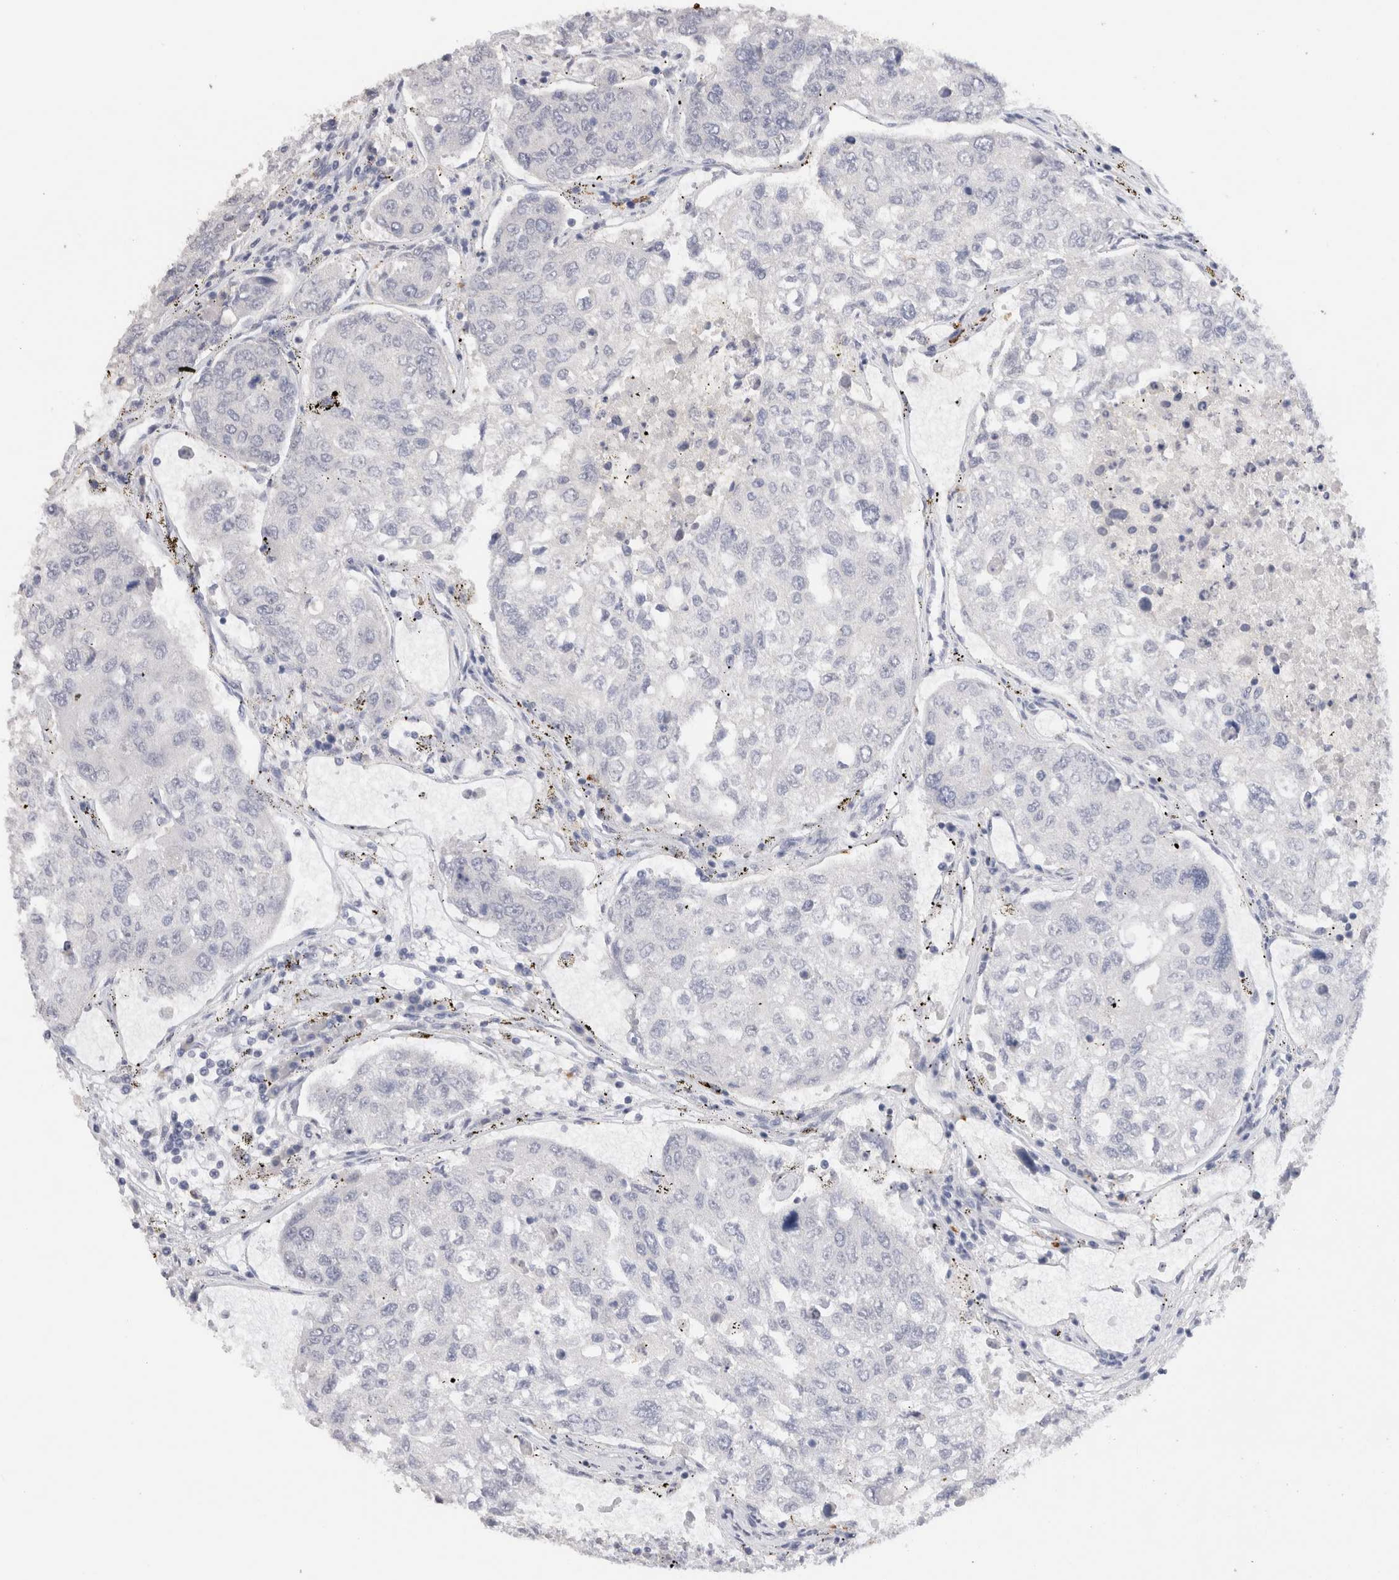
{"staining": {"intensity": "negative", "quantity": "none", "location": "none"}, "tissue": "urothelial cancer", "cell_type": "Tumor cells", "image_type": "cancer", "snomed": [{"axis": "morphology", "description": "Urothelial carcinoma, High grade"}, {"axis": "topography", "description": "Lymph node"}, {"axis": "topography", "description": "Urinary bladder"}], "caption": "Immunohistochemistry (IHC) micrograph of neoplastic tissue: human urothelial cancer stained with DAB (3,3'-diaminobenzidine) shows no significant protein staining in tumor cells.", "gene": "LAMP3", "patient": {"sex": "male", "age": 51}}